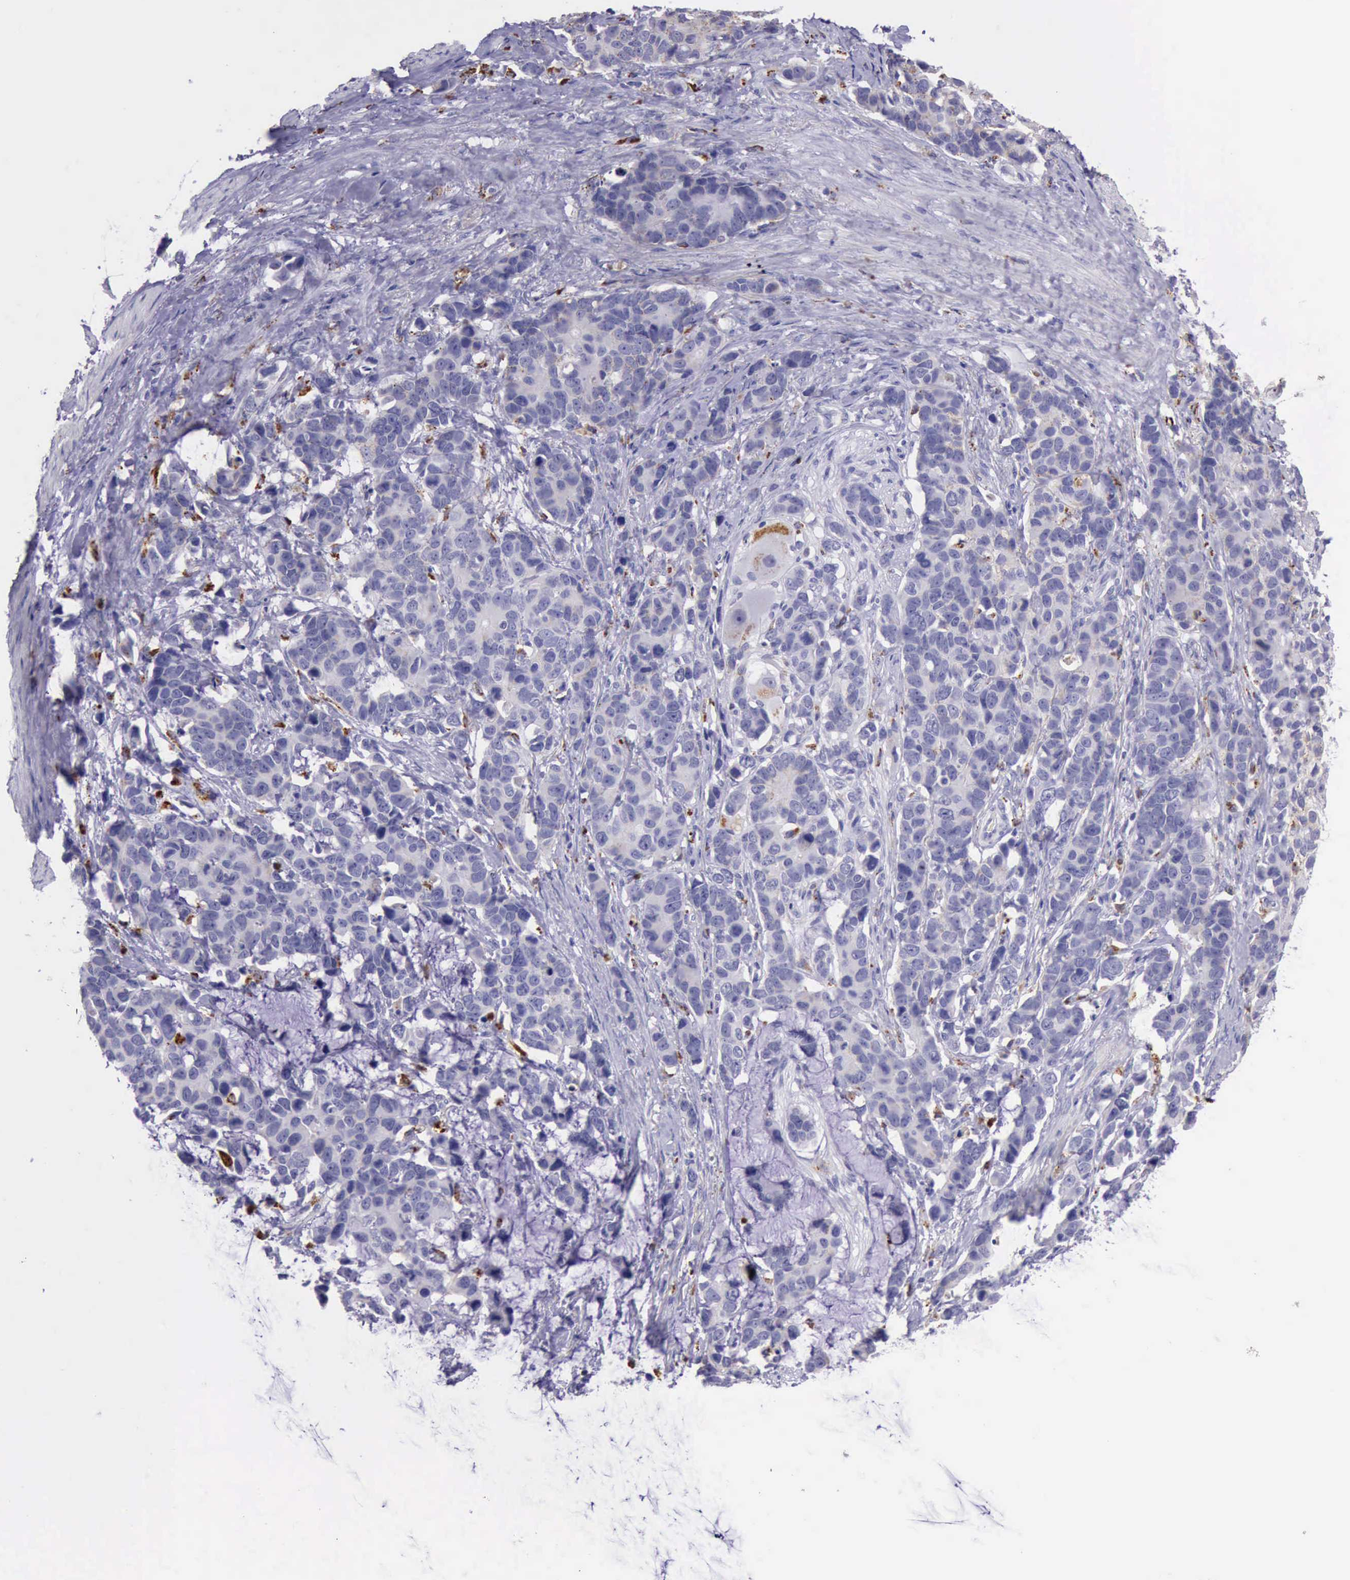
{"staining": {"intensity": "moderate", "quantity": "<25%", "location": "cytoplasmic/membranous"}, "tissue": "stomach cancer", "cell_type": "Tumor cells", "image_type": "cancer", "snomed": [{"axis": "morphology", "description": "Adenocarcinoma, NOS"}, {"axis": "topography", "description": "Stomach, upper"}], "caption": "Stomach cancer (adenocarcinoma) was stained to show a protein in brown. There is low levels of moderate cytoplasmic/membranous positivity in about <25% of tumor cells.", "gene": "GLA", "patient": {"sex": "male", "age": 71}}